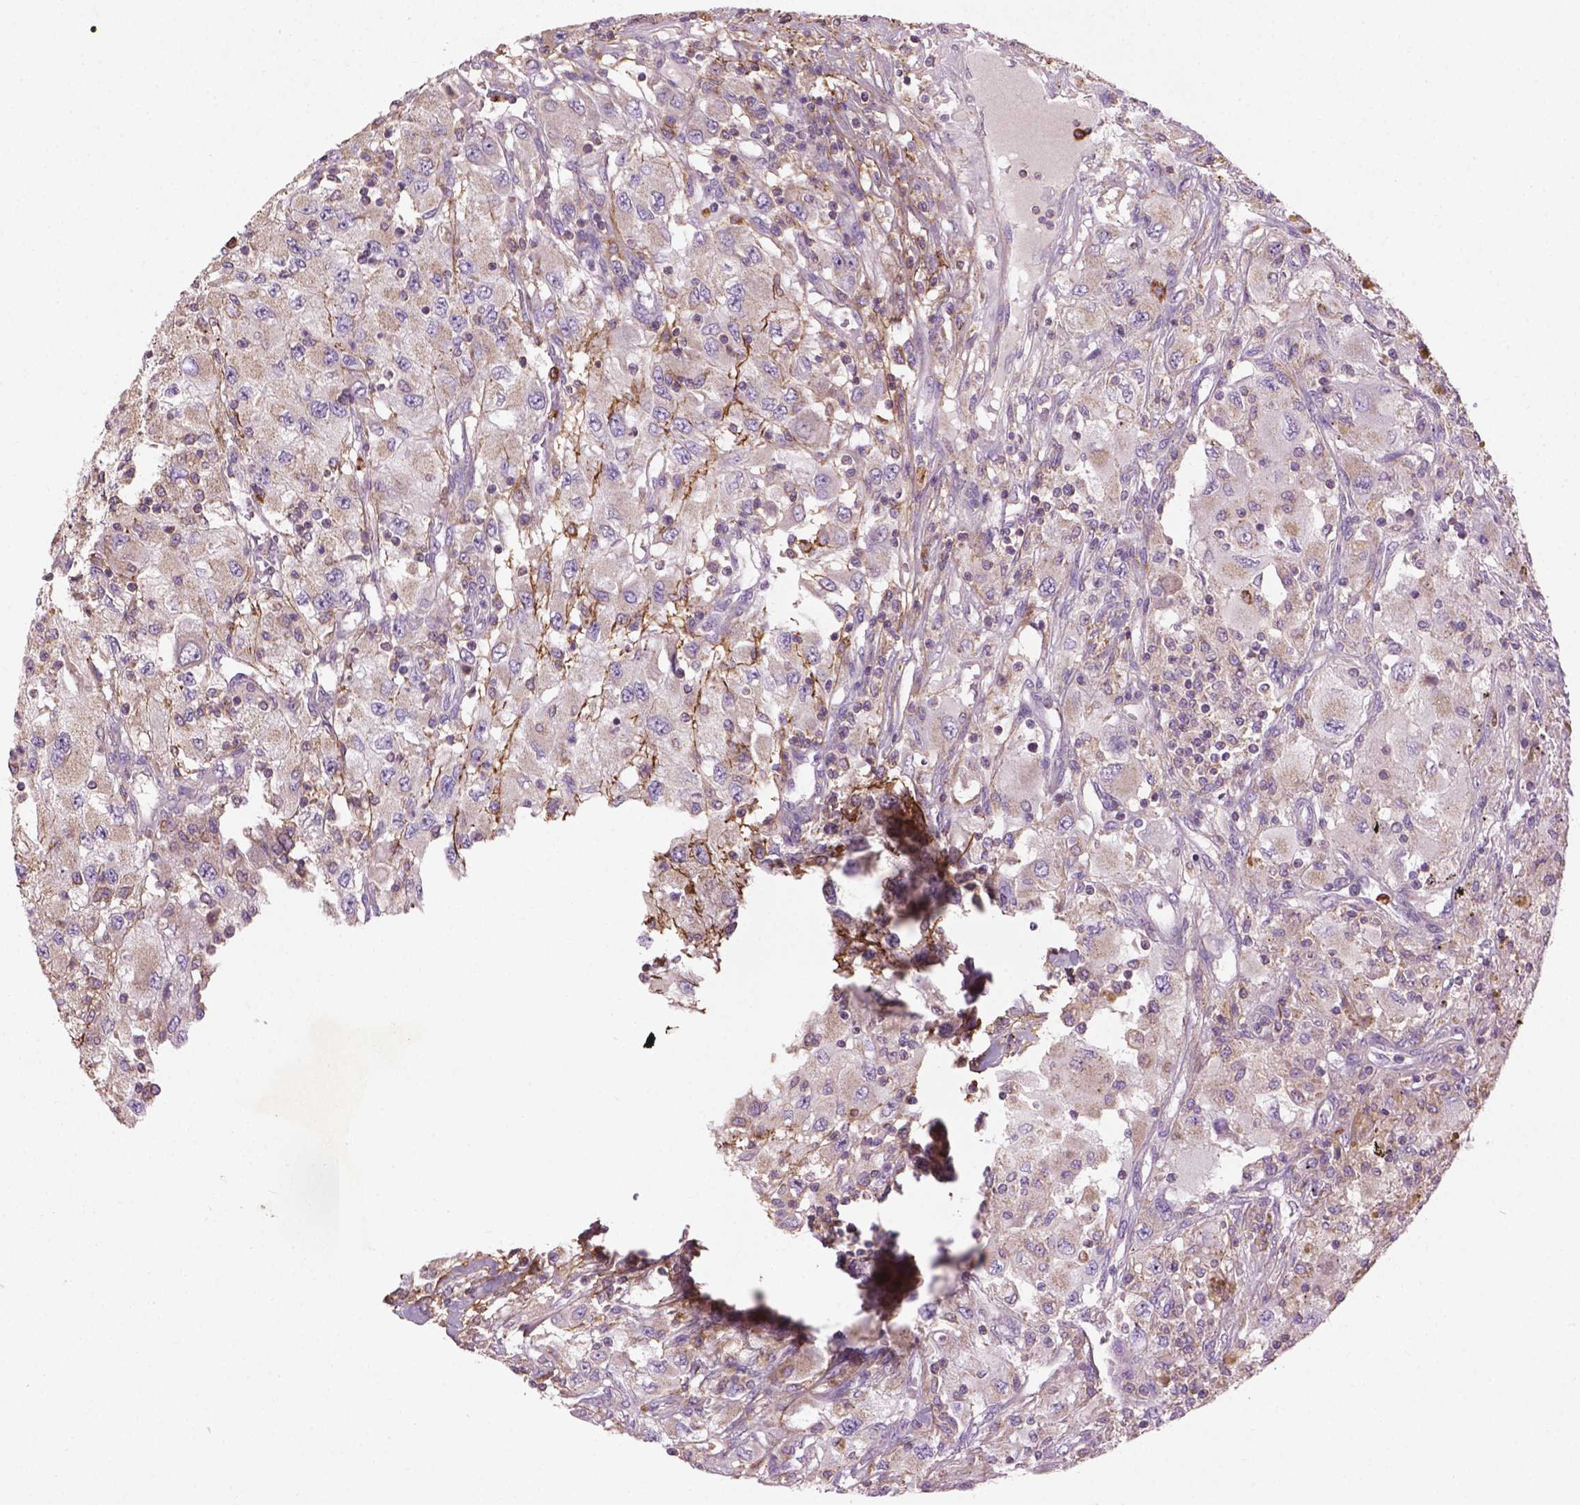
{"staining": {"intensity": "weak", "quantity": ">75%", "location": "cytoplasmic/membranous"}, "tissue": "renal cancer", "cell_type": "Tumor cells", "image_type": "cancer", "snomed": [{"axis": "morphology", "description": "Adenocarcinoma, NOS"}, {"axis": "topography", "description": "Kidney"}], "caption": "DAB immunohistochemical staining of human renal cancer (adenocarcinoma) displays weak cytoplasmic/membranous protein positivity in approximately >75% of tumor cells.", "gene": "LRRC3C", "patient": {"sex": "female", "age": 67}}